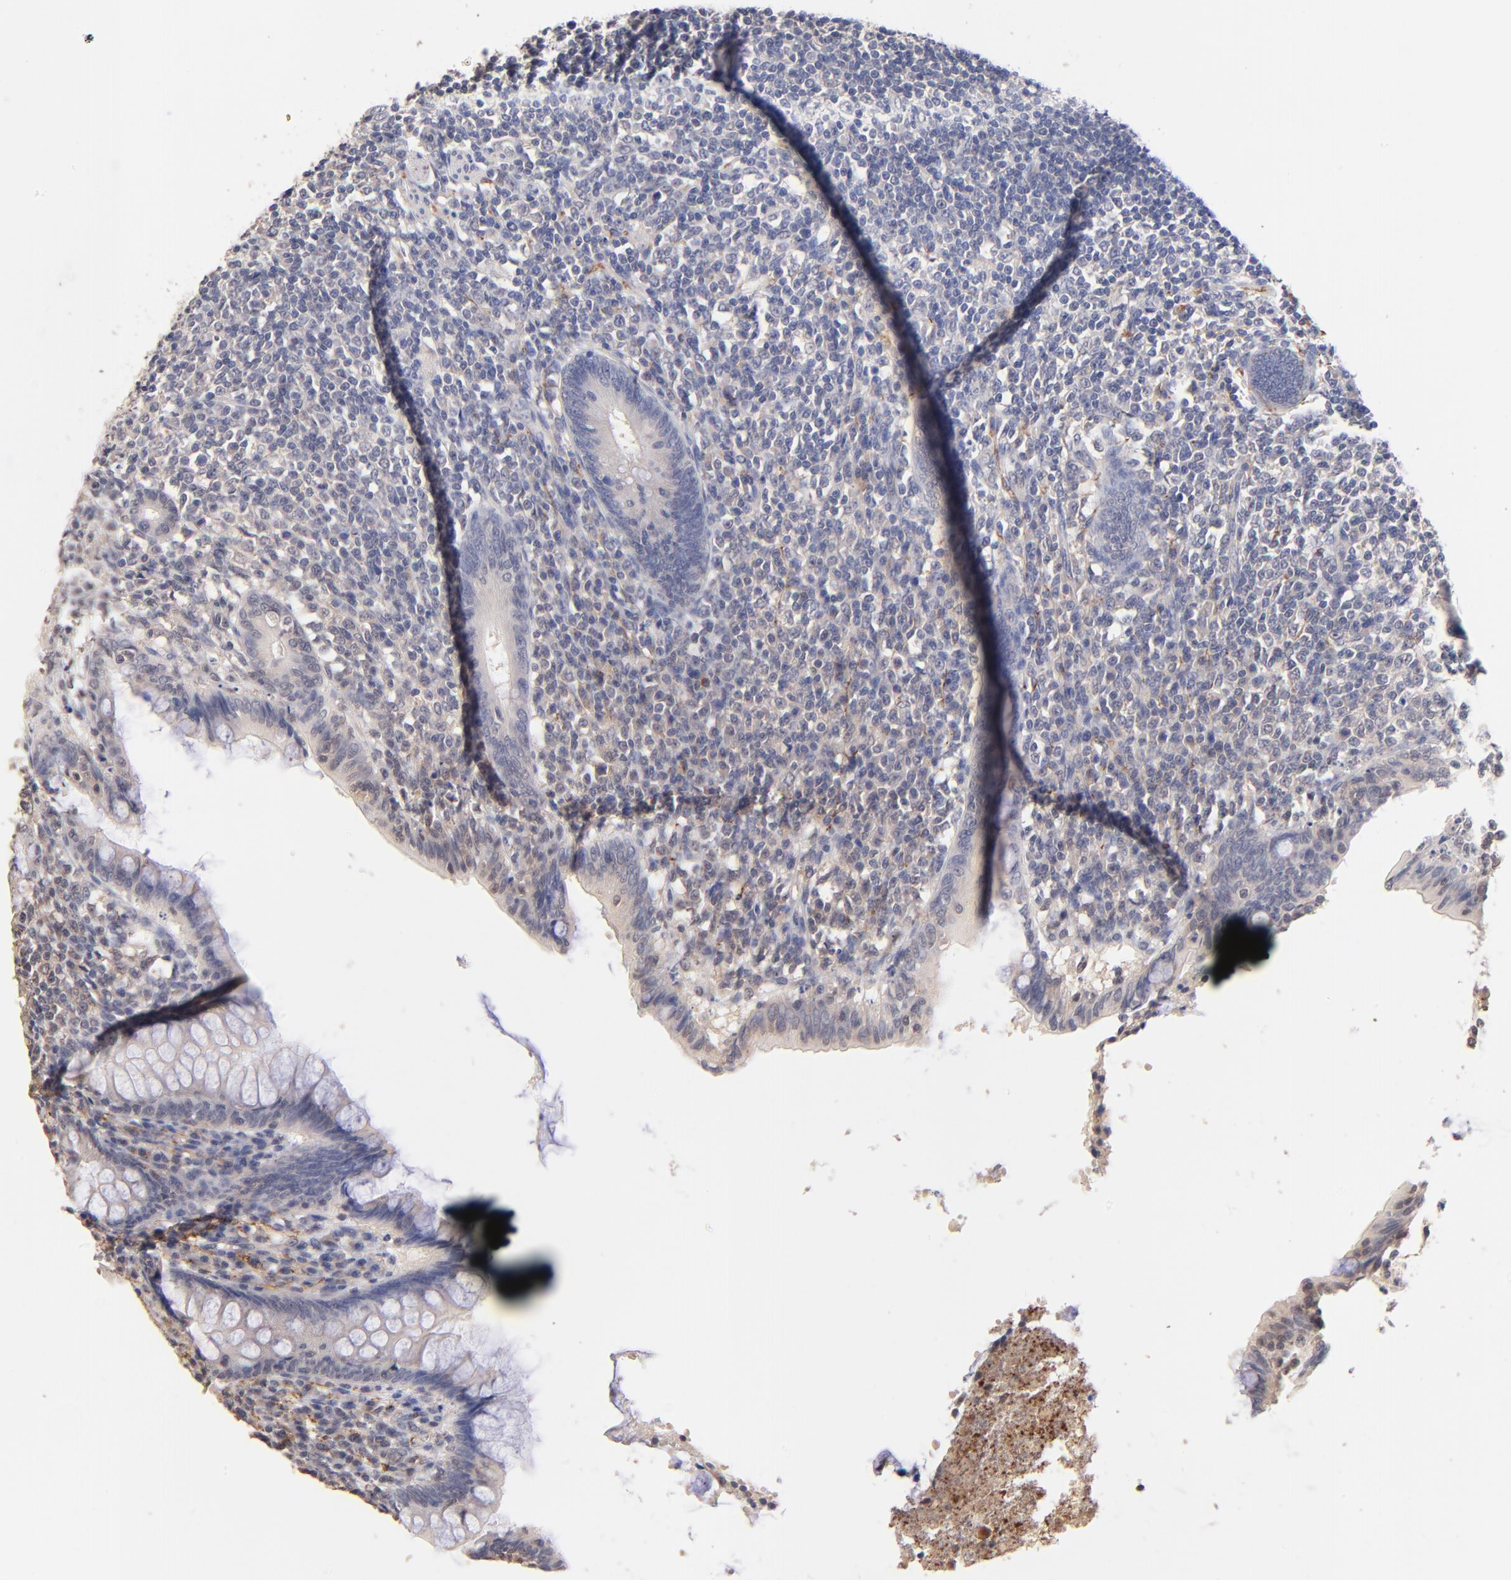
{"staining": {"intensity": "negative", "quantity": "none", "location": "none"}, "tissue": "appendix", "cell_type": "Glandular cells", "image_type": "normal", "snomed": [{"axis": "morphology", "description": "Normal tissue, NOS"}, {"axis": "topography", "description": "Appendix"}], "caption": "Protein analysis of benign appendix reveals no significant expression in glandular cells.", "gene": "RIBC2", "patient": {"sex": "female", "age": 66}}